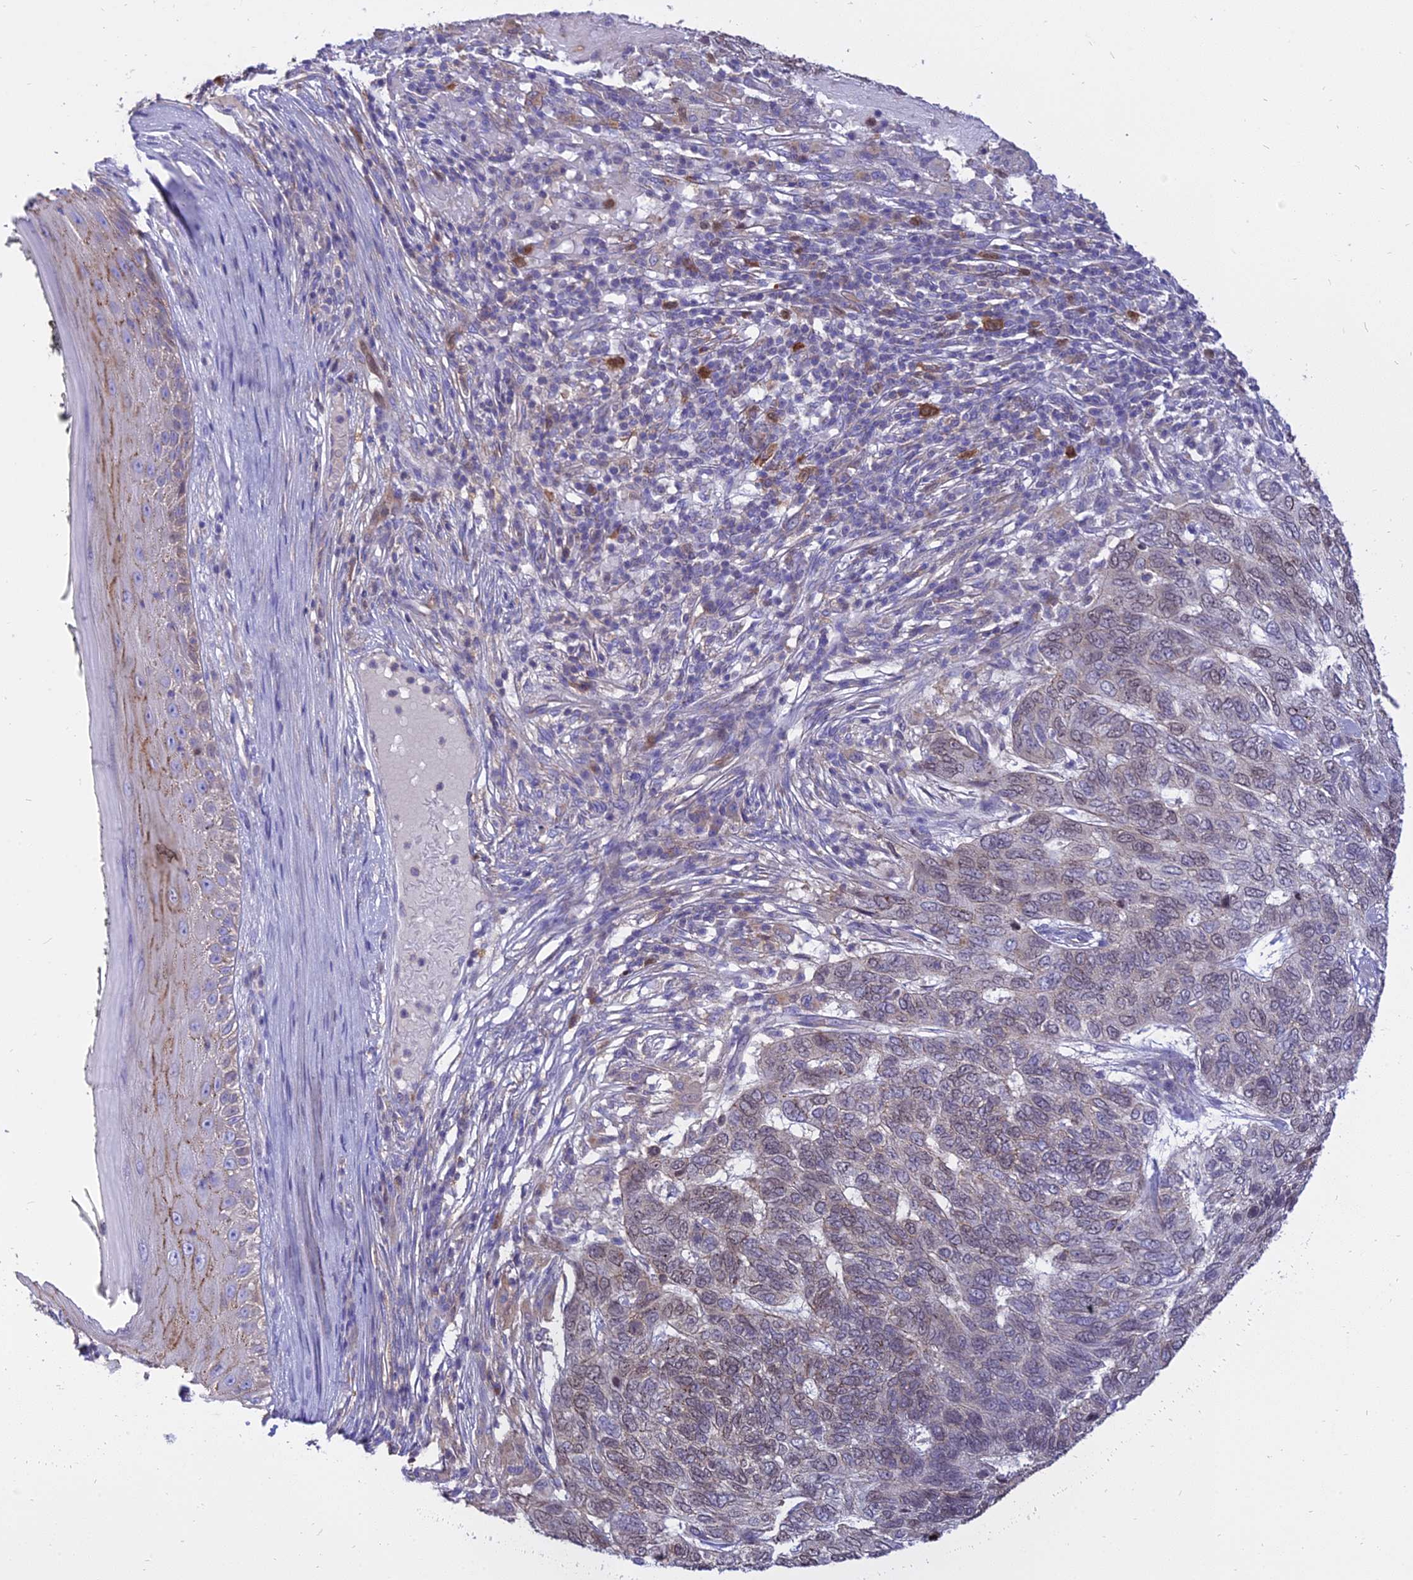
{"staining": {"intensity": "negative", "quantity": "none", "location": "none"}, "tissue": "skin cancer", "cell_type": "Tumor cells", "image_type": "cancer", "snomed": [{"axis": "morphology", "description": "Basal cell carcinoma"}, {"axis": "topography", "description": "Skin"}], "caption": "An immunohistochemistry (IHC) histopathology image of skin cancer is shown. There is no staining in tumor cells of skin cancer.", "gene": "CENPV", "patient": {"sex": "female", "age": 65}}